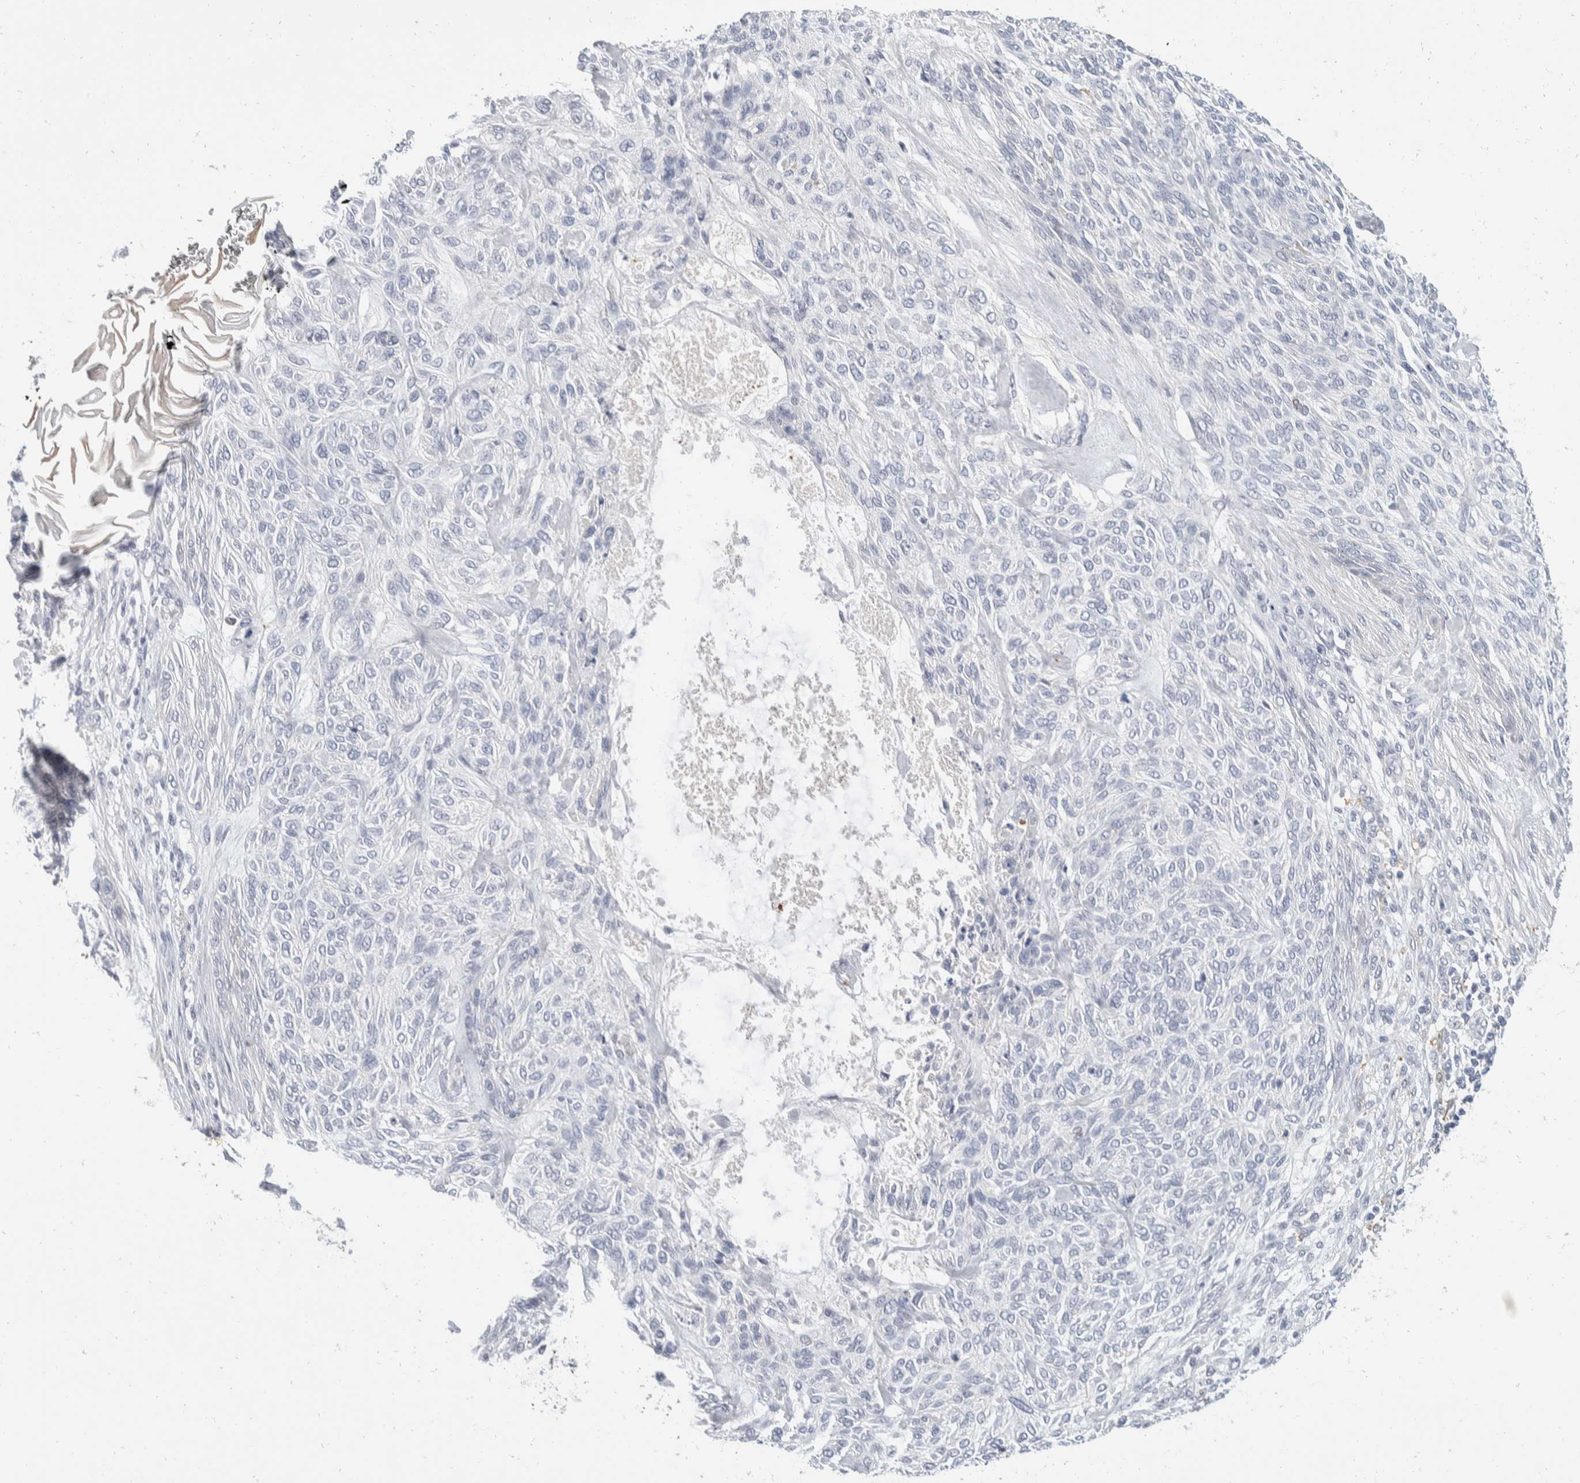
{"staining": {"intensity": "negative", "quantity": "none", "location": "none"}, "tissue": "skin cancer", "cell_type": "Tumor cells", "image_type": "cancer", "snomed": [{"axis": "morphology", "description": "Basal cell carcinoma"}, {"axis": "topography", "description": "Skin"}], "caption": "There is no significant staining in tumor cells of skin basal cell carcinoma.", "gene": "CATSPERD", "patient": {"sex": "male", "age": 55}}